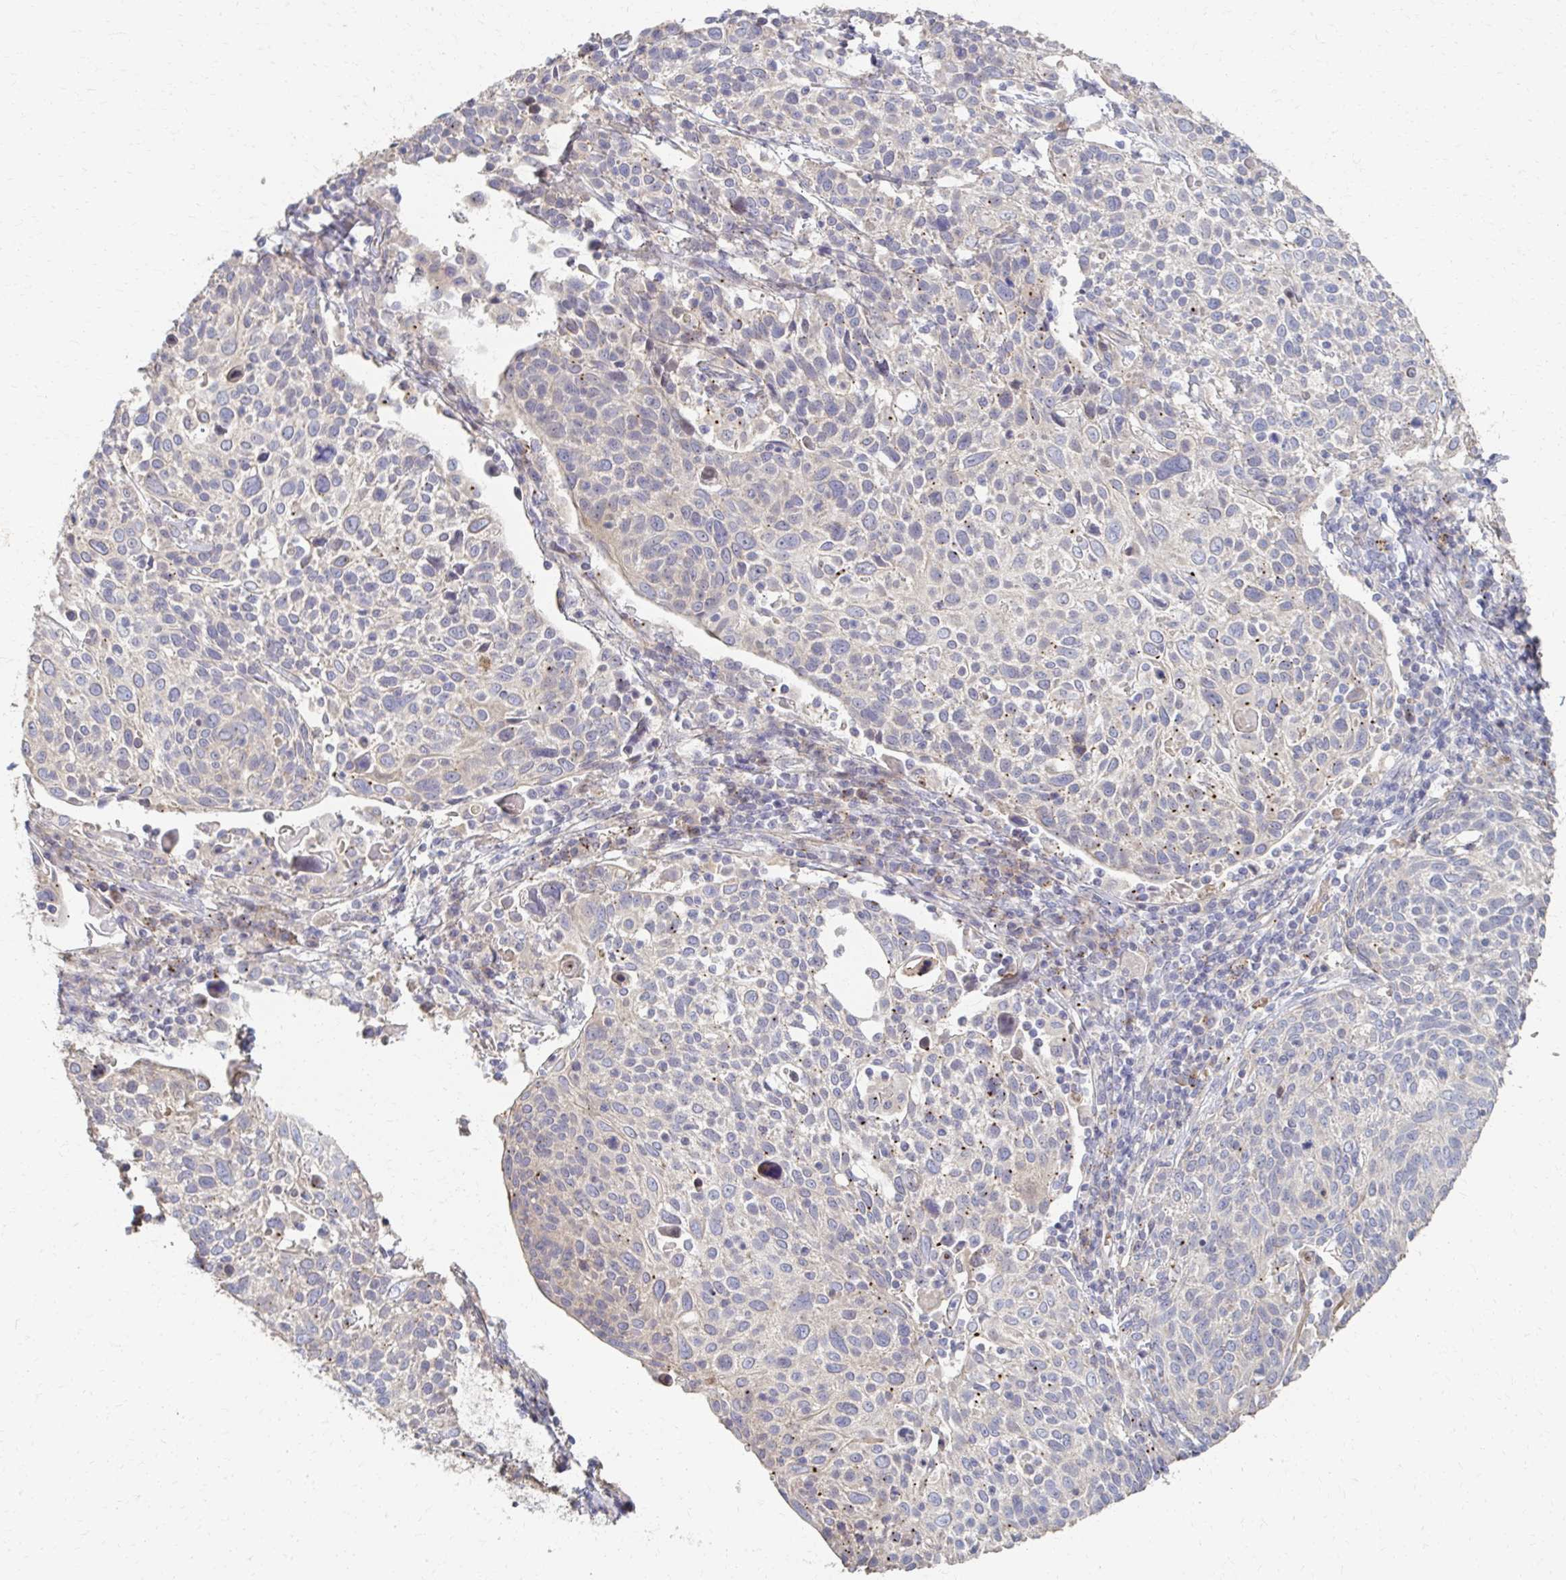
{"staining": {"intensity": "weak", "quantity": "<25%", "location": "cytoplasmic/membranous"}, "tissue": "cervical cancer", "cell_type": "Tumor cells", "image_type": "cancer", "snomed": [{"axis": "morphology", "description": "Squamous cell carcinoma, NOS"}, {"axis": "topography", "description": "Cervix"}], "caption": "Micrograph shows no significant protein staining in tumor cells of cervical cancer.", "gene": "SKA2", "patient": {"sex": "female", "age": 61}}